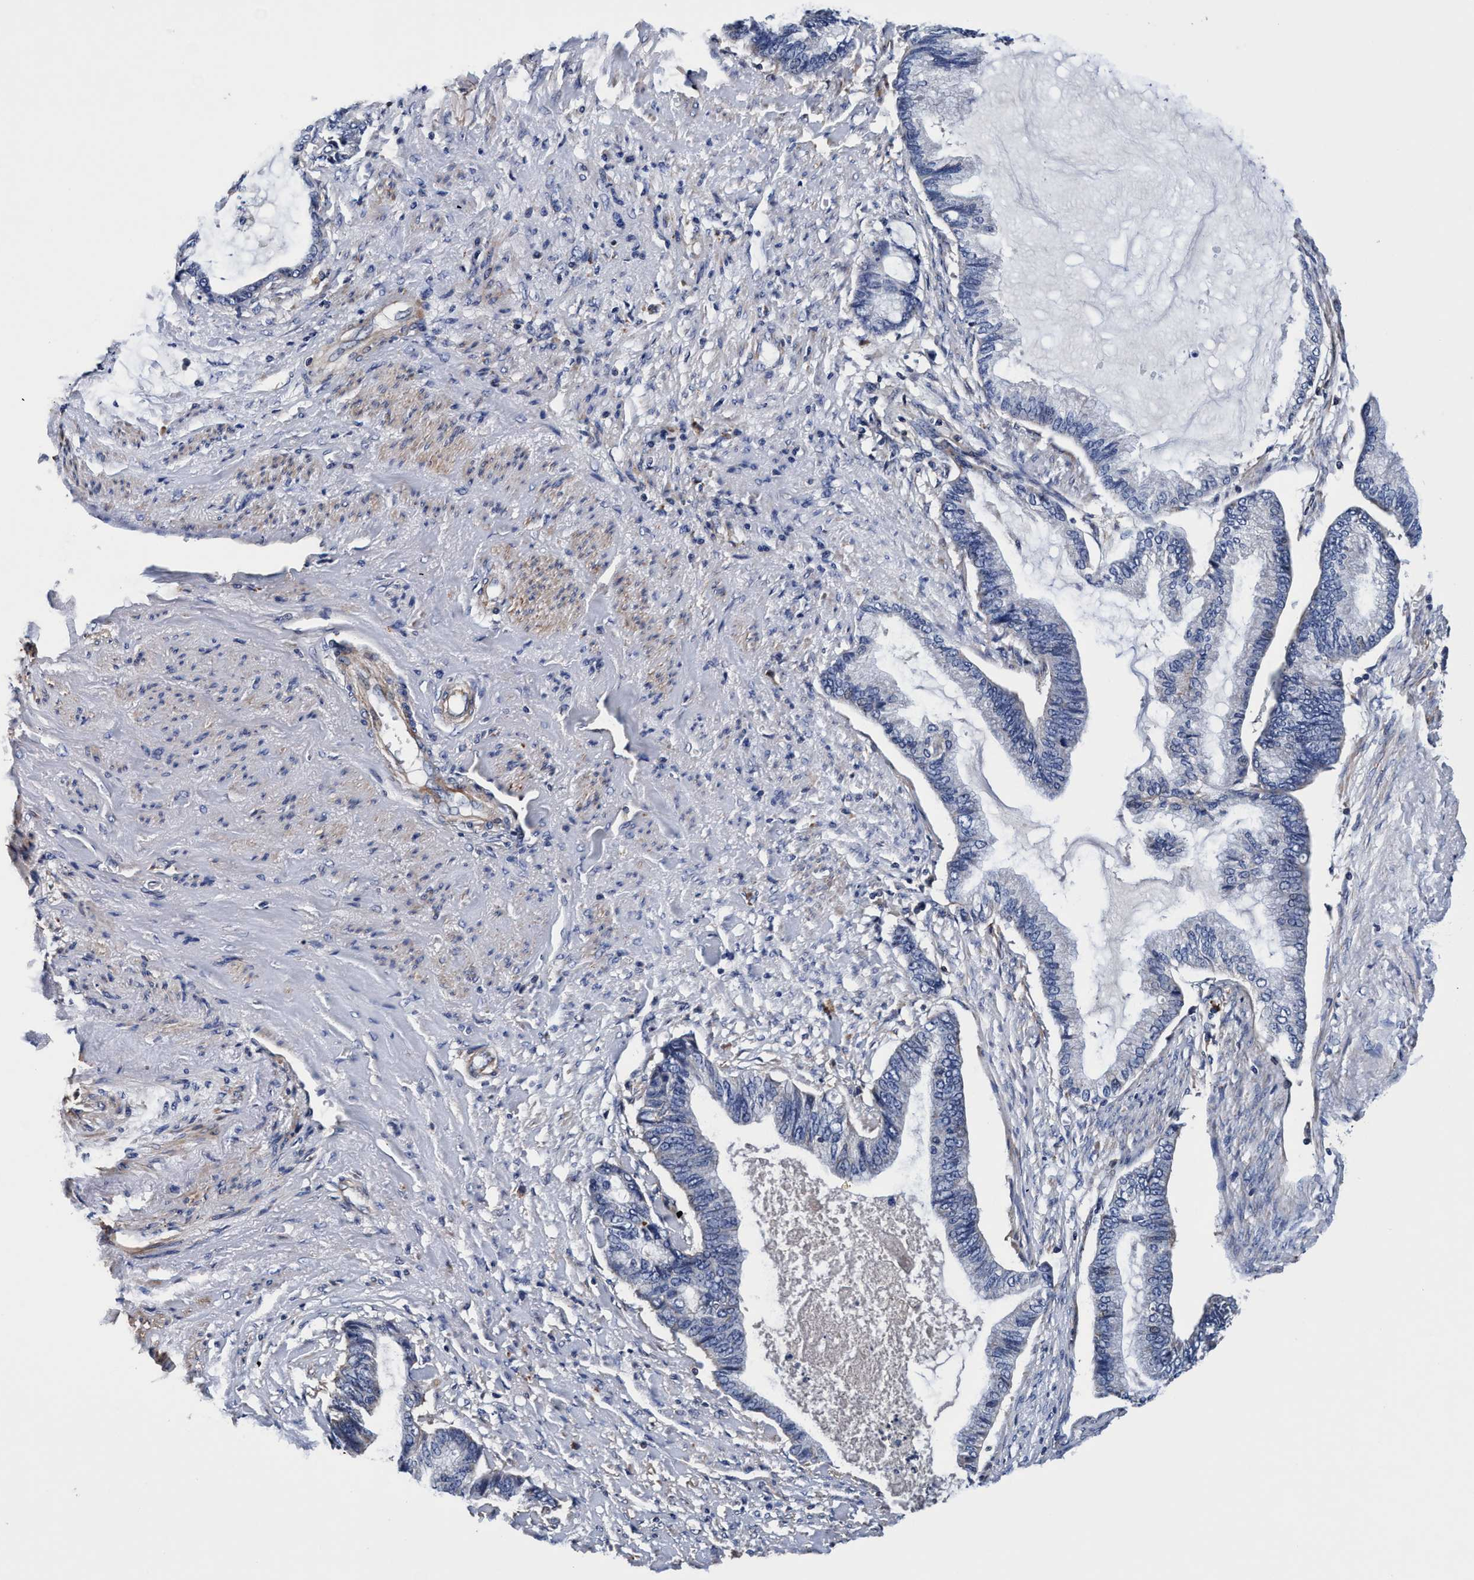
{"staining": {"intensity": "negative", "quantity": "none", "location": "none"}, "tissue": "endometrial cancer", "cell_type": "Tumor cells", "image_type": "cancer", "snomed": [{"axis": "morphology", "description": "Adenocarcinoma, NOS"}, {"axis": "topography", "description": "Endometrium"}], "caption": "Immunohistochemistry of endometrial adenocarcinoma demonstrates no staining in tumor cells. Brightfield microscopy of immunohistochemistry stained with DAB (brown) and hematoxylin (blue), captured at high magnification.", "gene": "RNF208", "patient": {"sex": "female", "age": 86}}